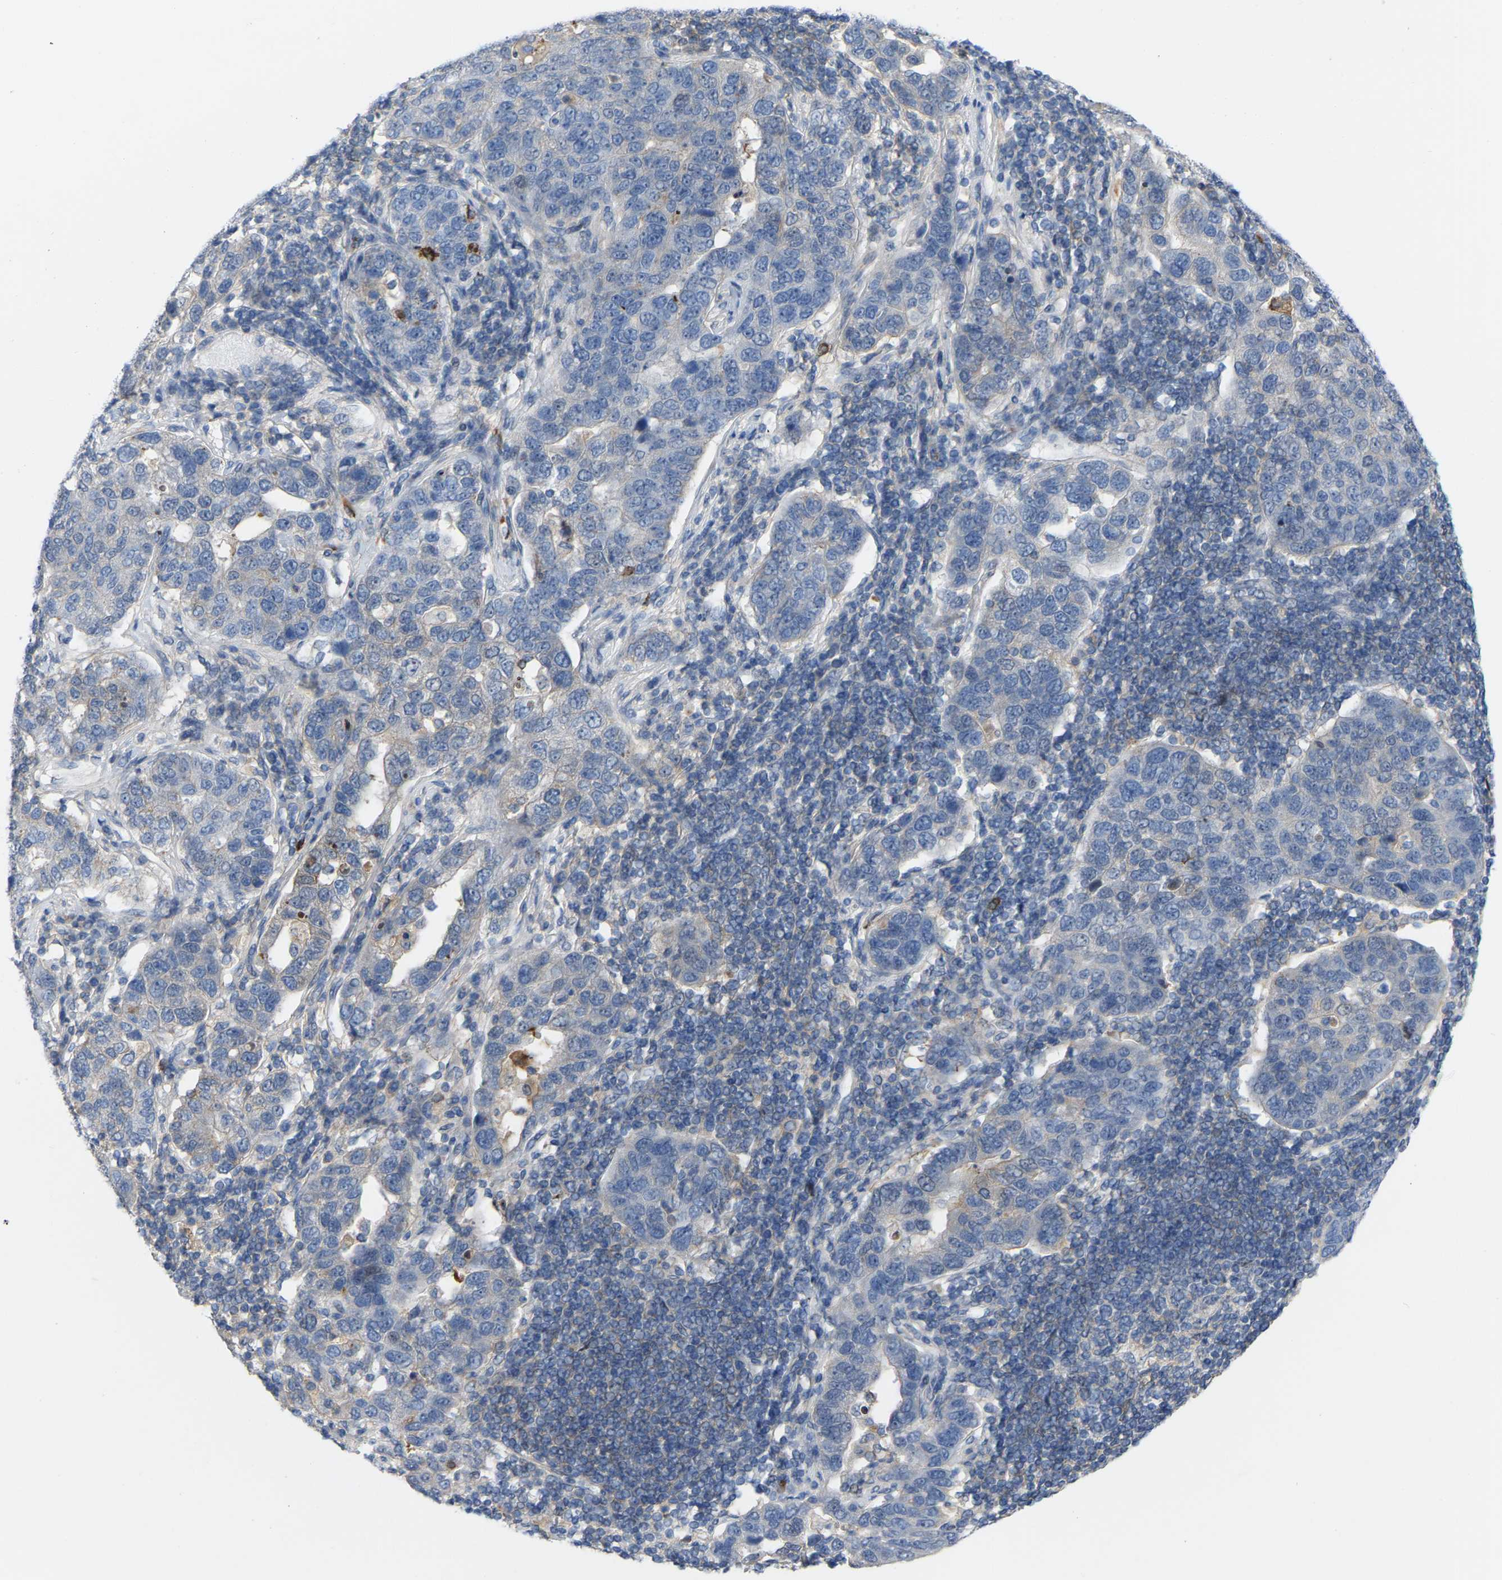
{"staining": {"intensity": "negative", "quantity": "none", "location": "none"}, "tissue": "pancreatic cancer", "cell_type": "Tumor cells", "image_type": "cancer", "snomed": [{"axis": "morphology", "description": "Adenocarcinoma, NOS"}, {"axis": "topography", "description": "Pancreas"}], "caption": "A photomicrograph of adenocarcinoma (pancreatic) stained for a protein demonstrates no brown staining in tumor cells.", "gene": "ABTB2", "patient": {"sex": "female", "age": 61}}